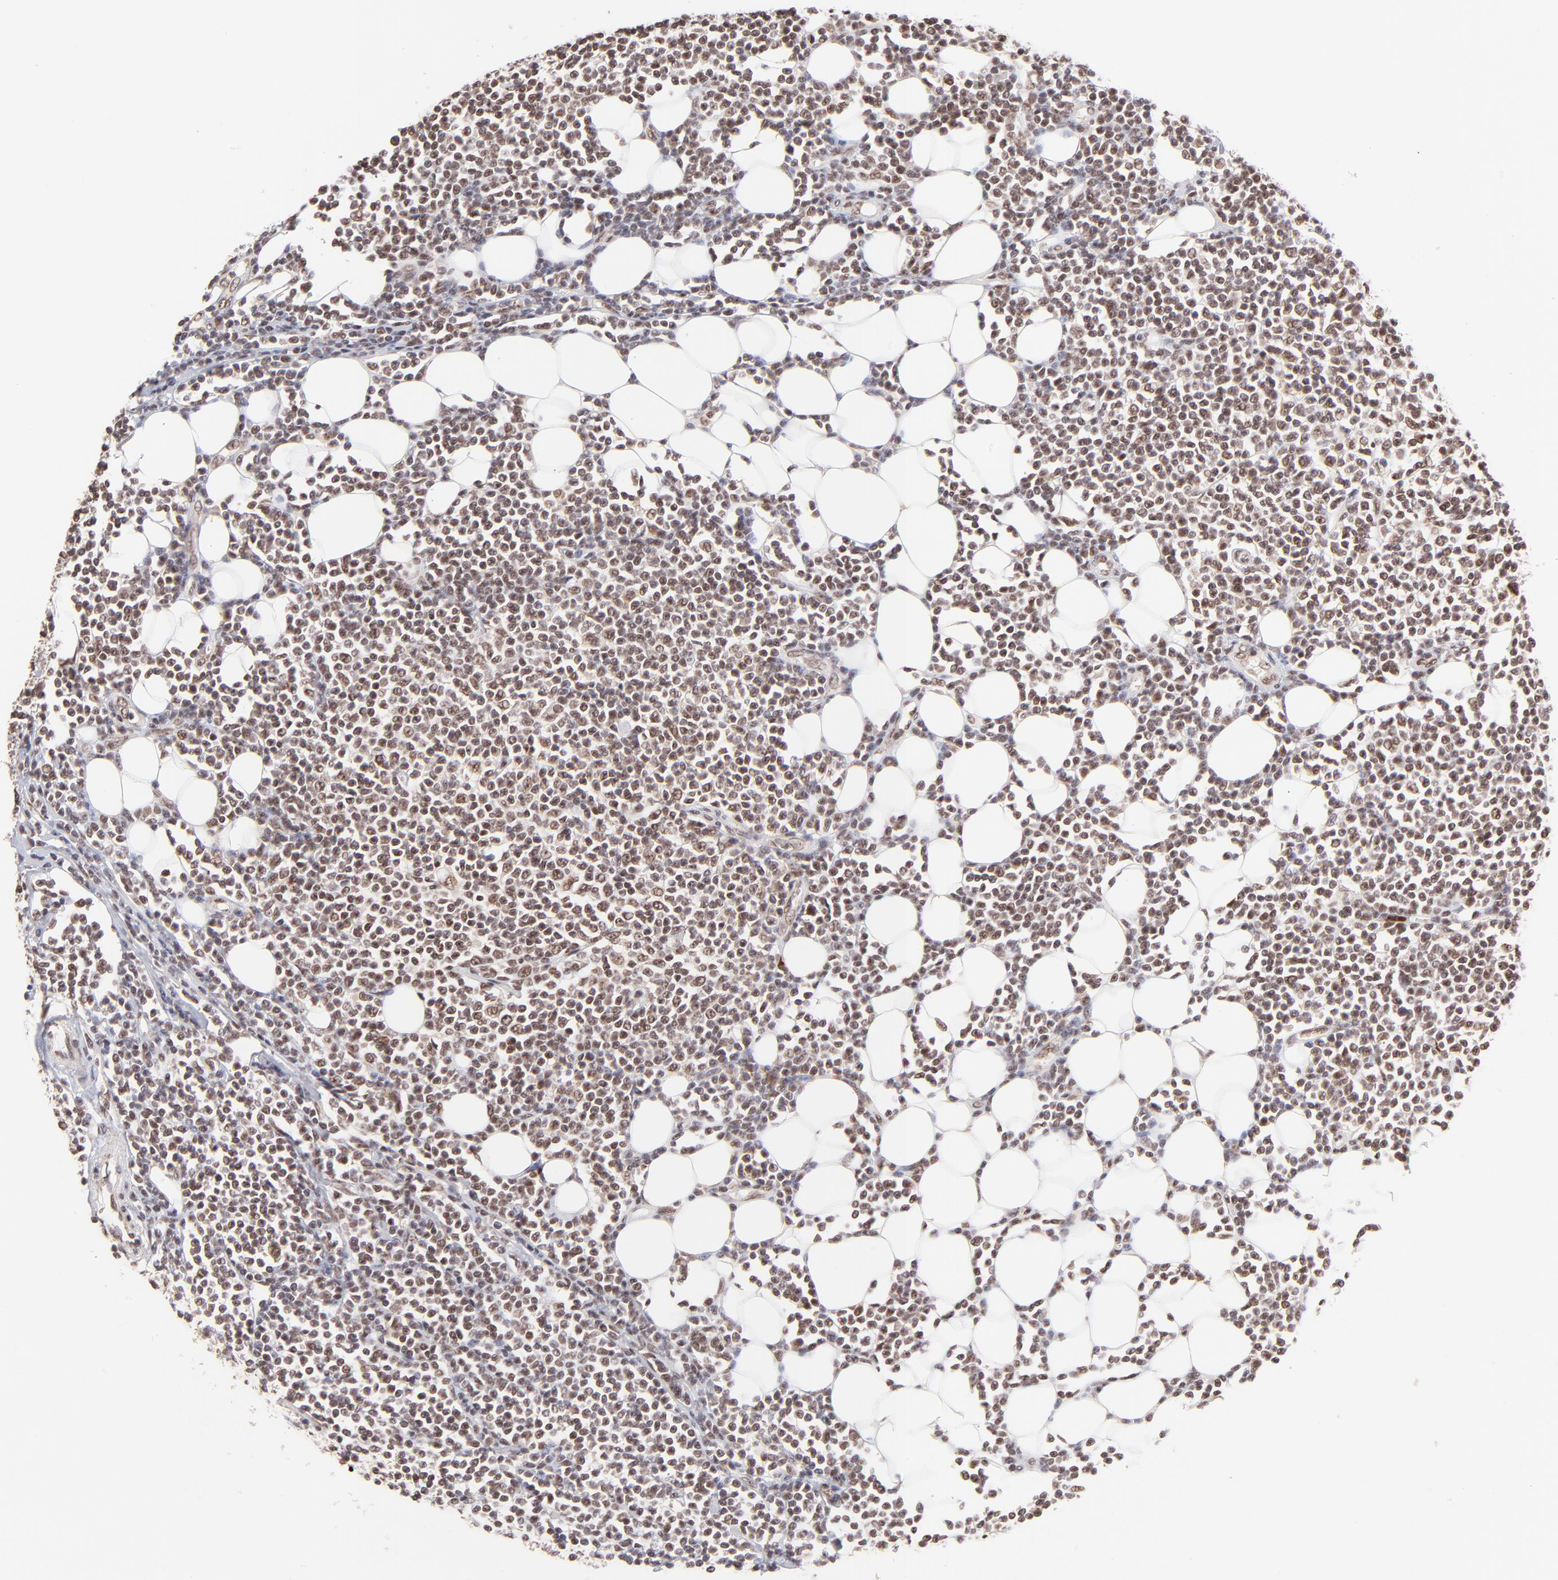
{"staining": {"intensity": "weak", "quantity": ">75%", "location": "nuclear"}, "tissue": "lymphoma", "cell_type": "Tumor cells", "image_type": "cancer", "snomed": [{"axis": "morphology", "description": "Malignant lymphoma, non-Hodgkin's type, Low grade"}, {"axis": "topography", "description": "Soft tissue"}], "caption": "Weak nuclear expression for a protein is seen in about >75% of tumor cells of malignant lymphoma, non-Hodgkin's type (low-grade) using immunohistochemistry (IHC).", "gene": "MED12", "patient": {"sex": "male", "age": 92}}